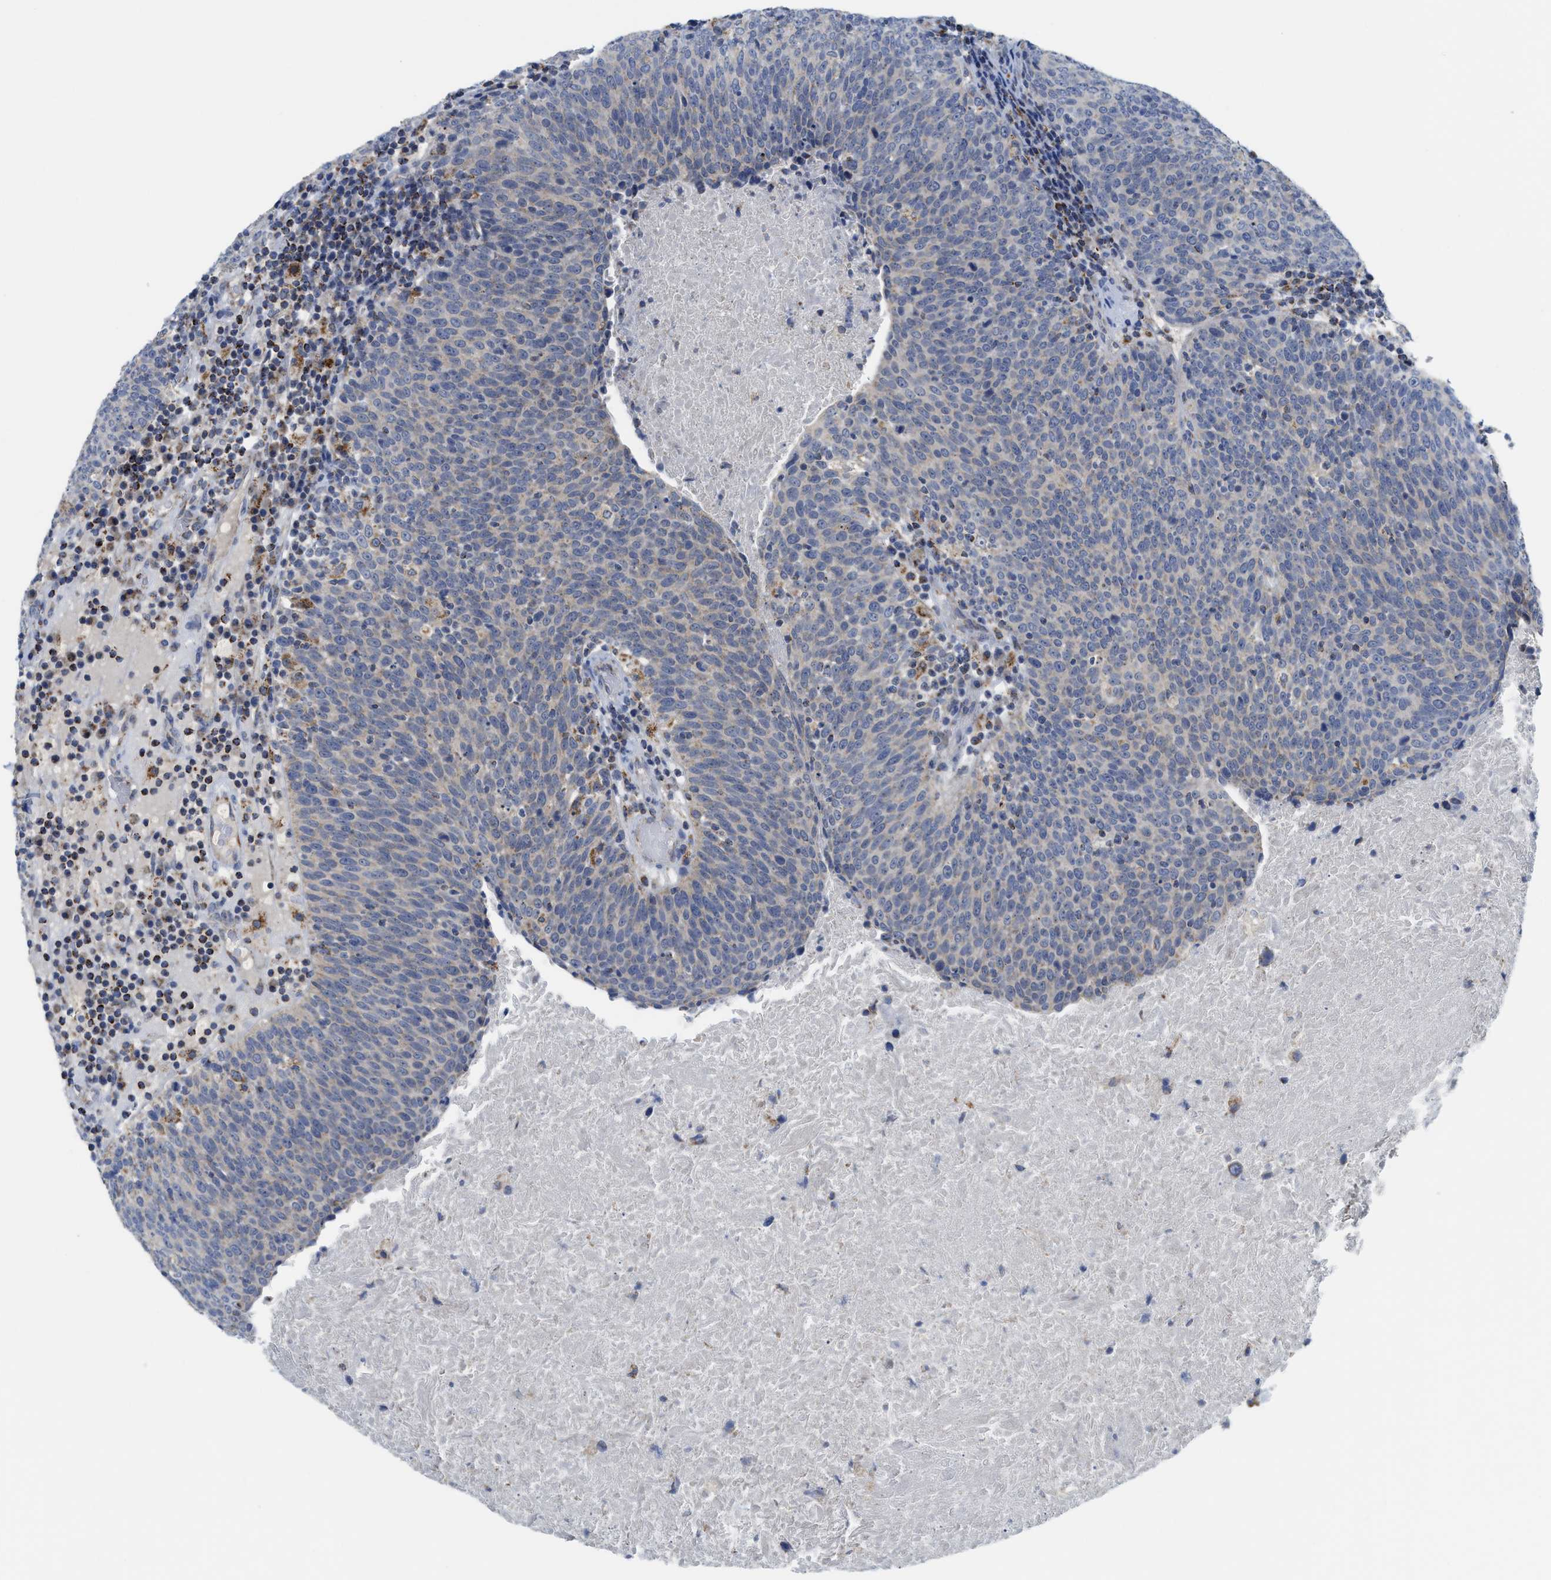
{"staining": {"intensity": "negative", "quantity": "none", "location": "none"}, "tissue": "head and neck cancer", "cell_type": "Tumor cells", "image_type": "cancer", "snomed": [{"axis": "morphology", "description": "Squamous cell carcinoma, NOS"}, {"axis": "morphology", "description": "Squamous cell carcinoma, metastatic, NOS"}, {"axis": "topography", "description": "Lymph node"}, {"axis": "topography", "description": "Head-Neck"}], "caption": "Immunohistochemical staining of human head and neck cancer exhibits no significant expression in tumor cells.", "gene": "GATD3", "patient": {"sex": "male", "age": 62}}